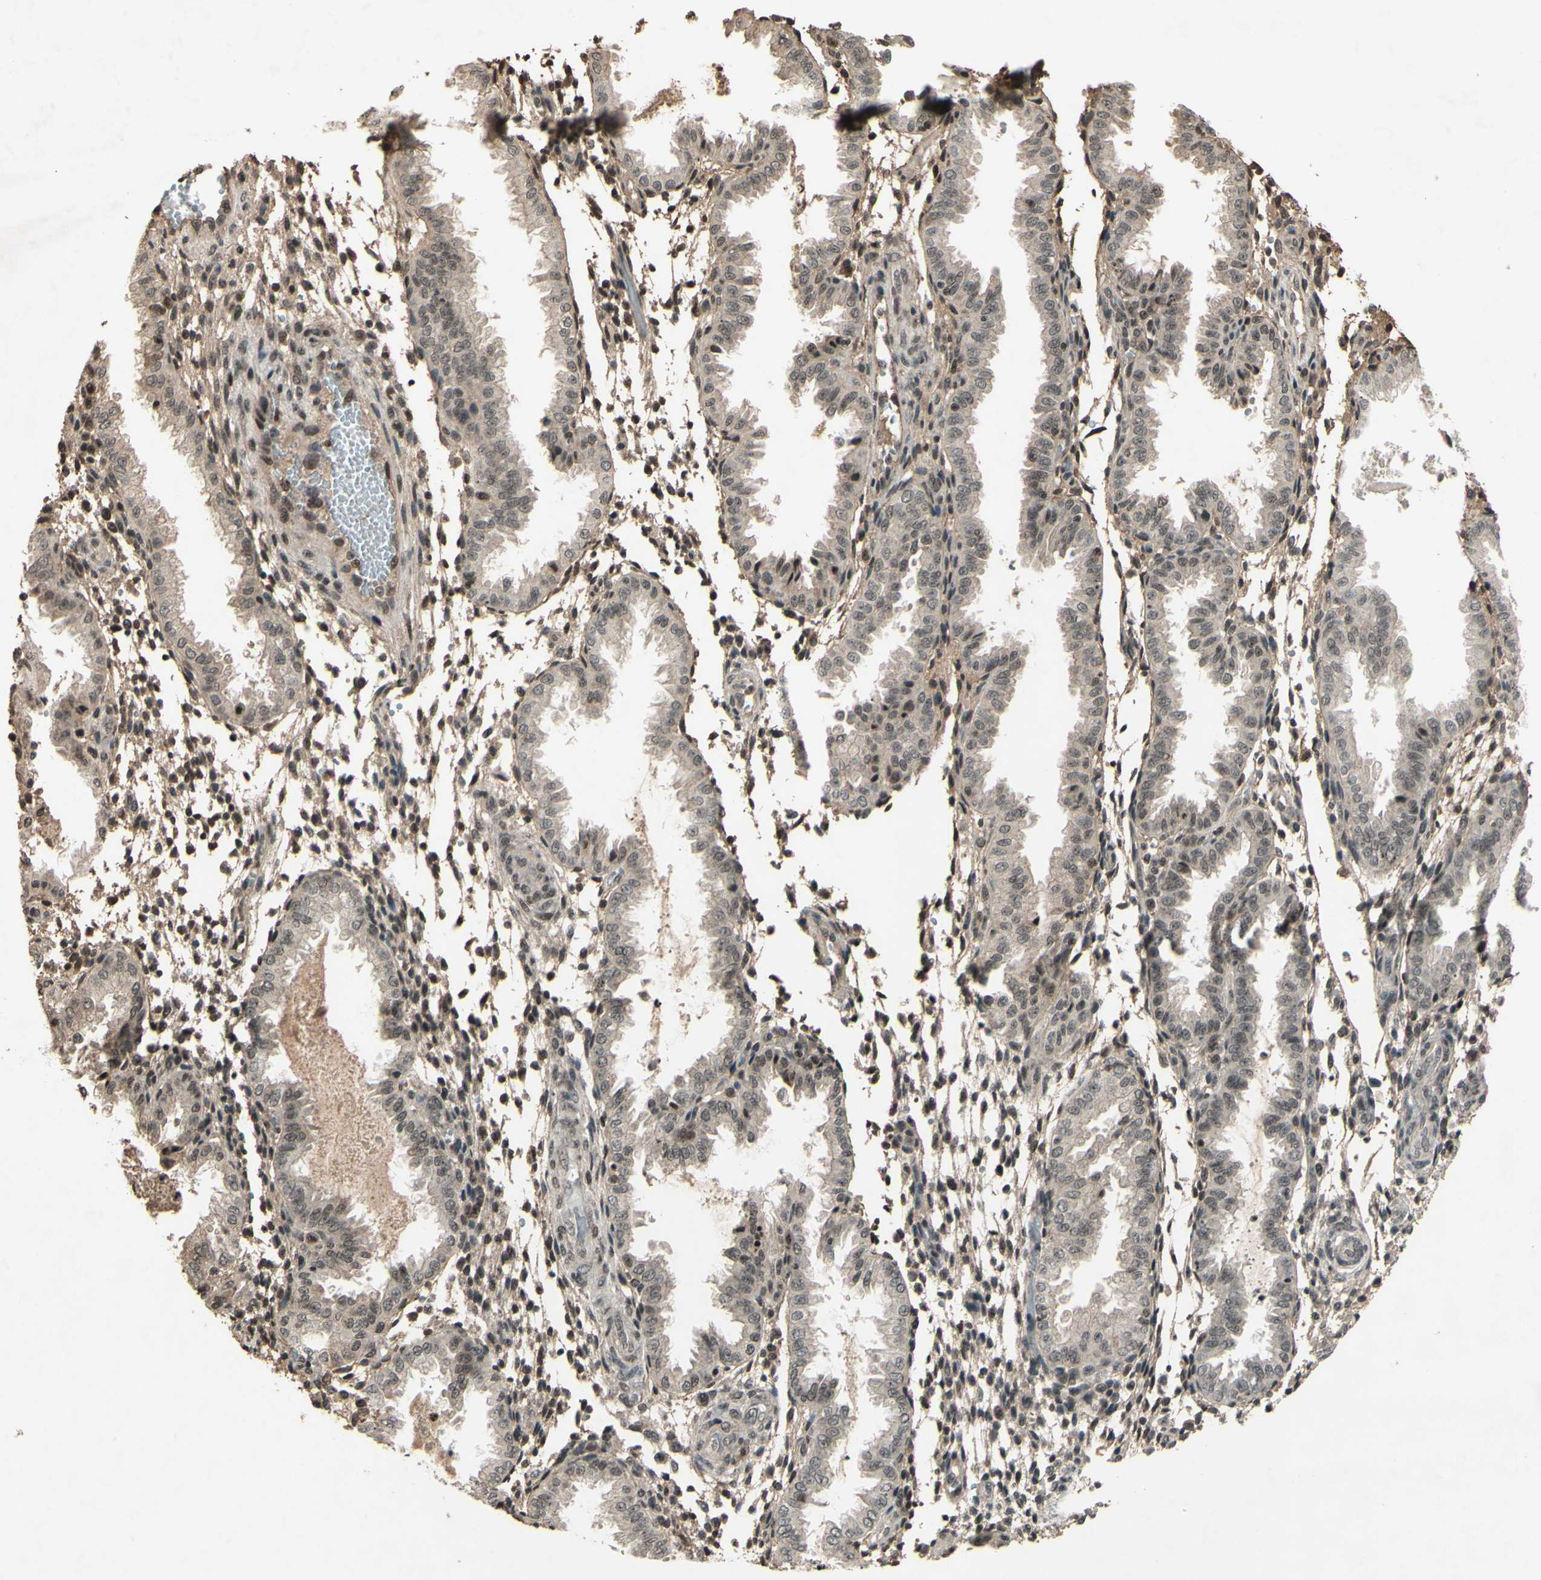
{"staining": {"intensity": "moderate", "quantity": ">75%", "location": "nuclear"}, "tissue": "endometrium", "cell_type": "Cells in endometrial stroma", "image_type": "normal", "snomed": [{"axis": "morphology", "description": "Normal tissue, NOS"}, {"axis": "topography", "description": "Endometrium"}], "caption": "DAB (3,3'-diaminobenzidine) immunohistochemical staining of normal human endometrium reveals moderate nuclear protein expression in approximately >75% of cells in endometrial stroma. Nuclei are stained in blue.", "gene": "SNW1", "patient": {"sex": "female", "age": 33}}